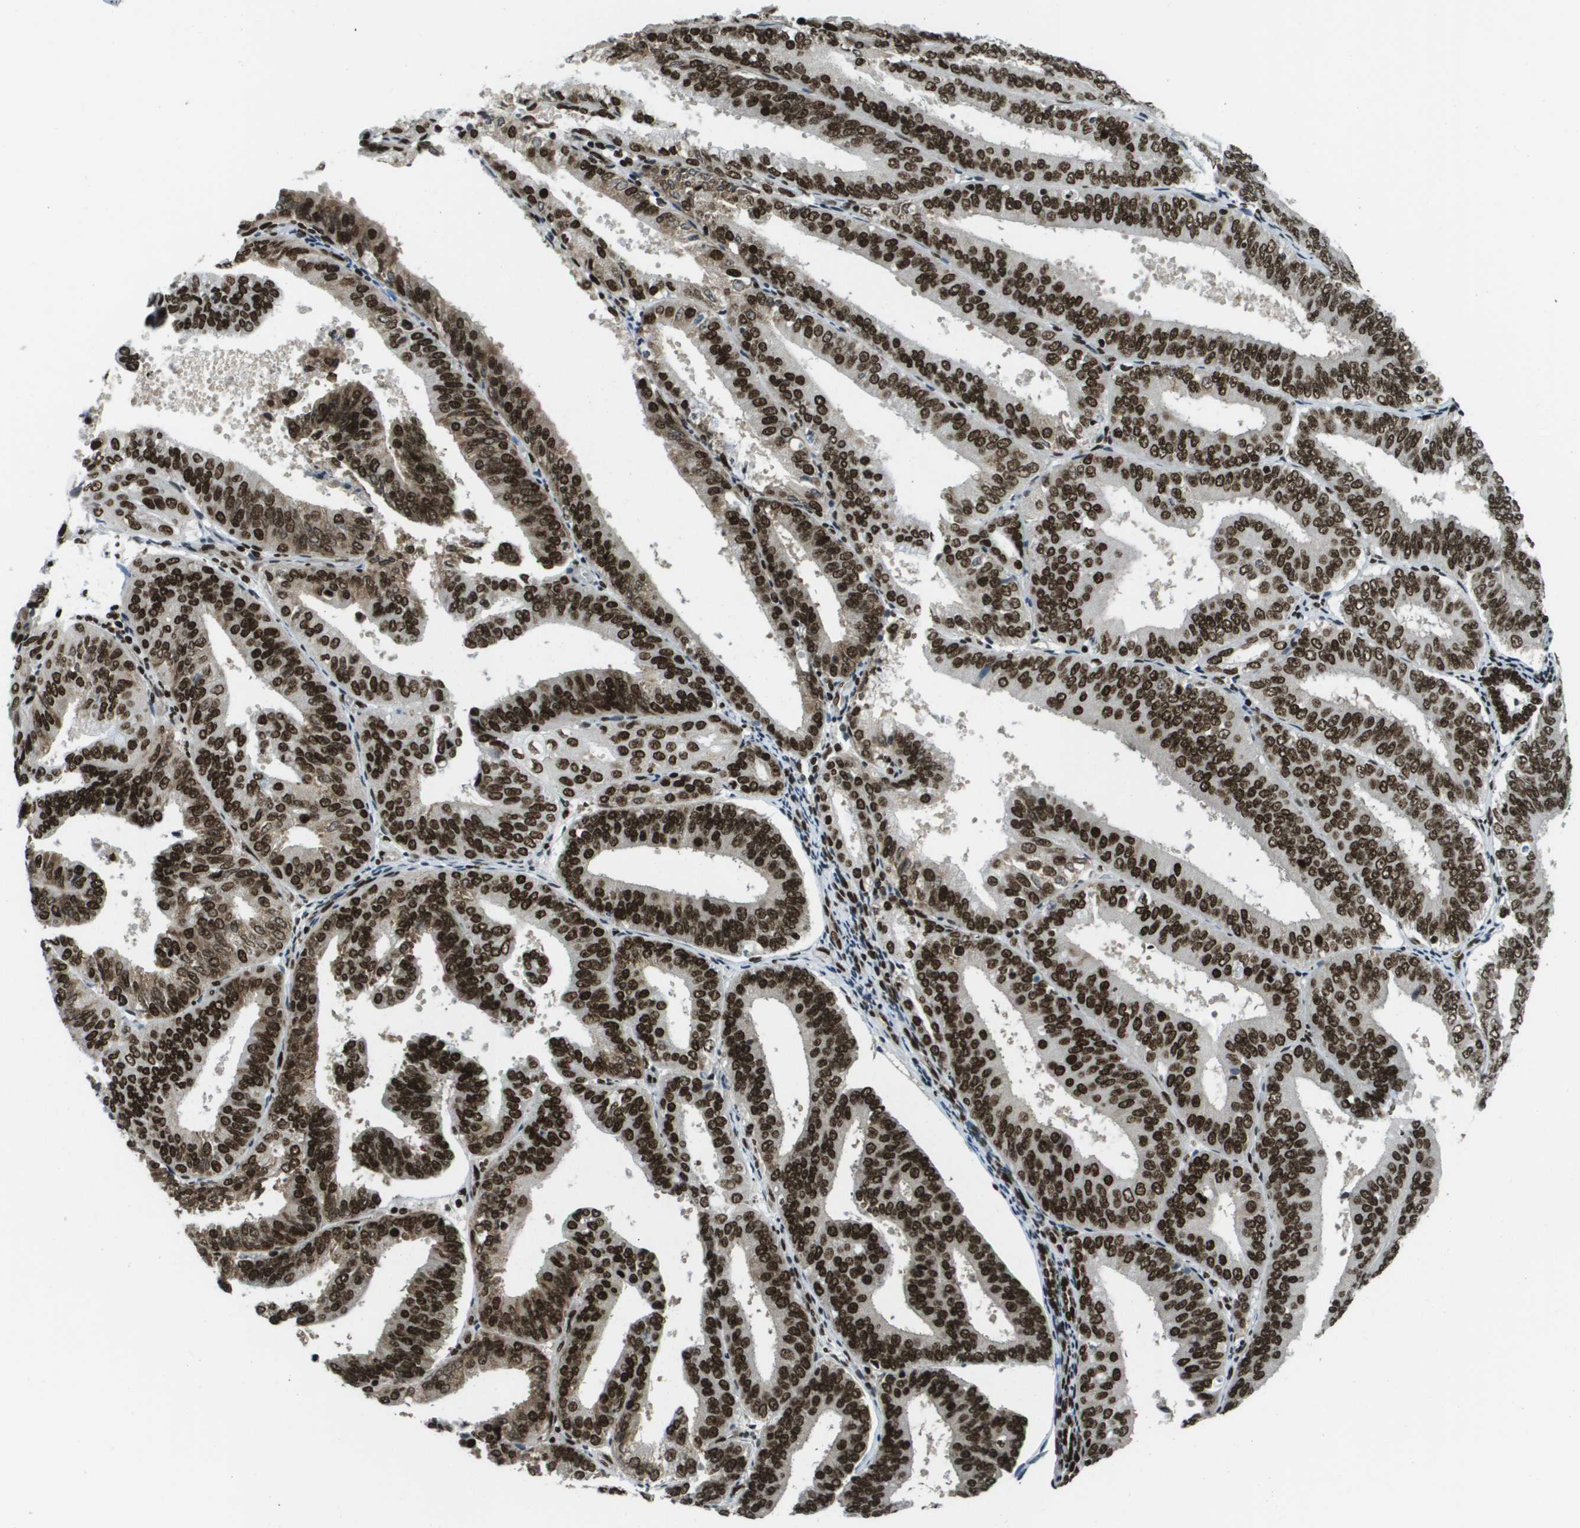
{"staining": {"intensity": "strong", "quantity": ">75%", "location": "nuclear"}, "tissue": "endometrial cancer", "cell_type": "Tumor cells", "image_type": "cancer", "snomed": [{"axis": "morphology", "description": "Adenocarcinoma, NOS"}, {"axis": "topography", "description": "Endometrium"}], "caption": "Tumor cells show high levels of strong nuclear positivity in approximately >75% of cells in endometrial cancer.", "gene": "GLYR1", "patient": {"sex": "female", "age": 63}}